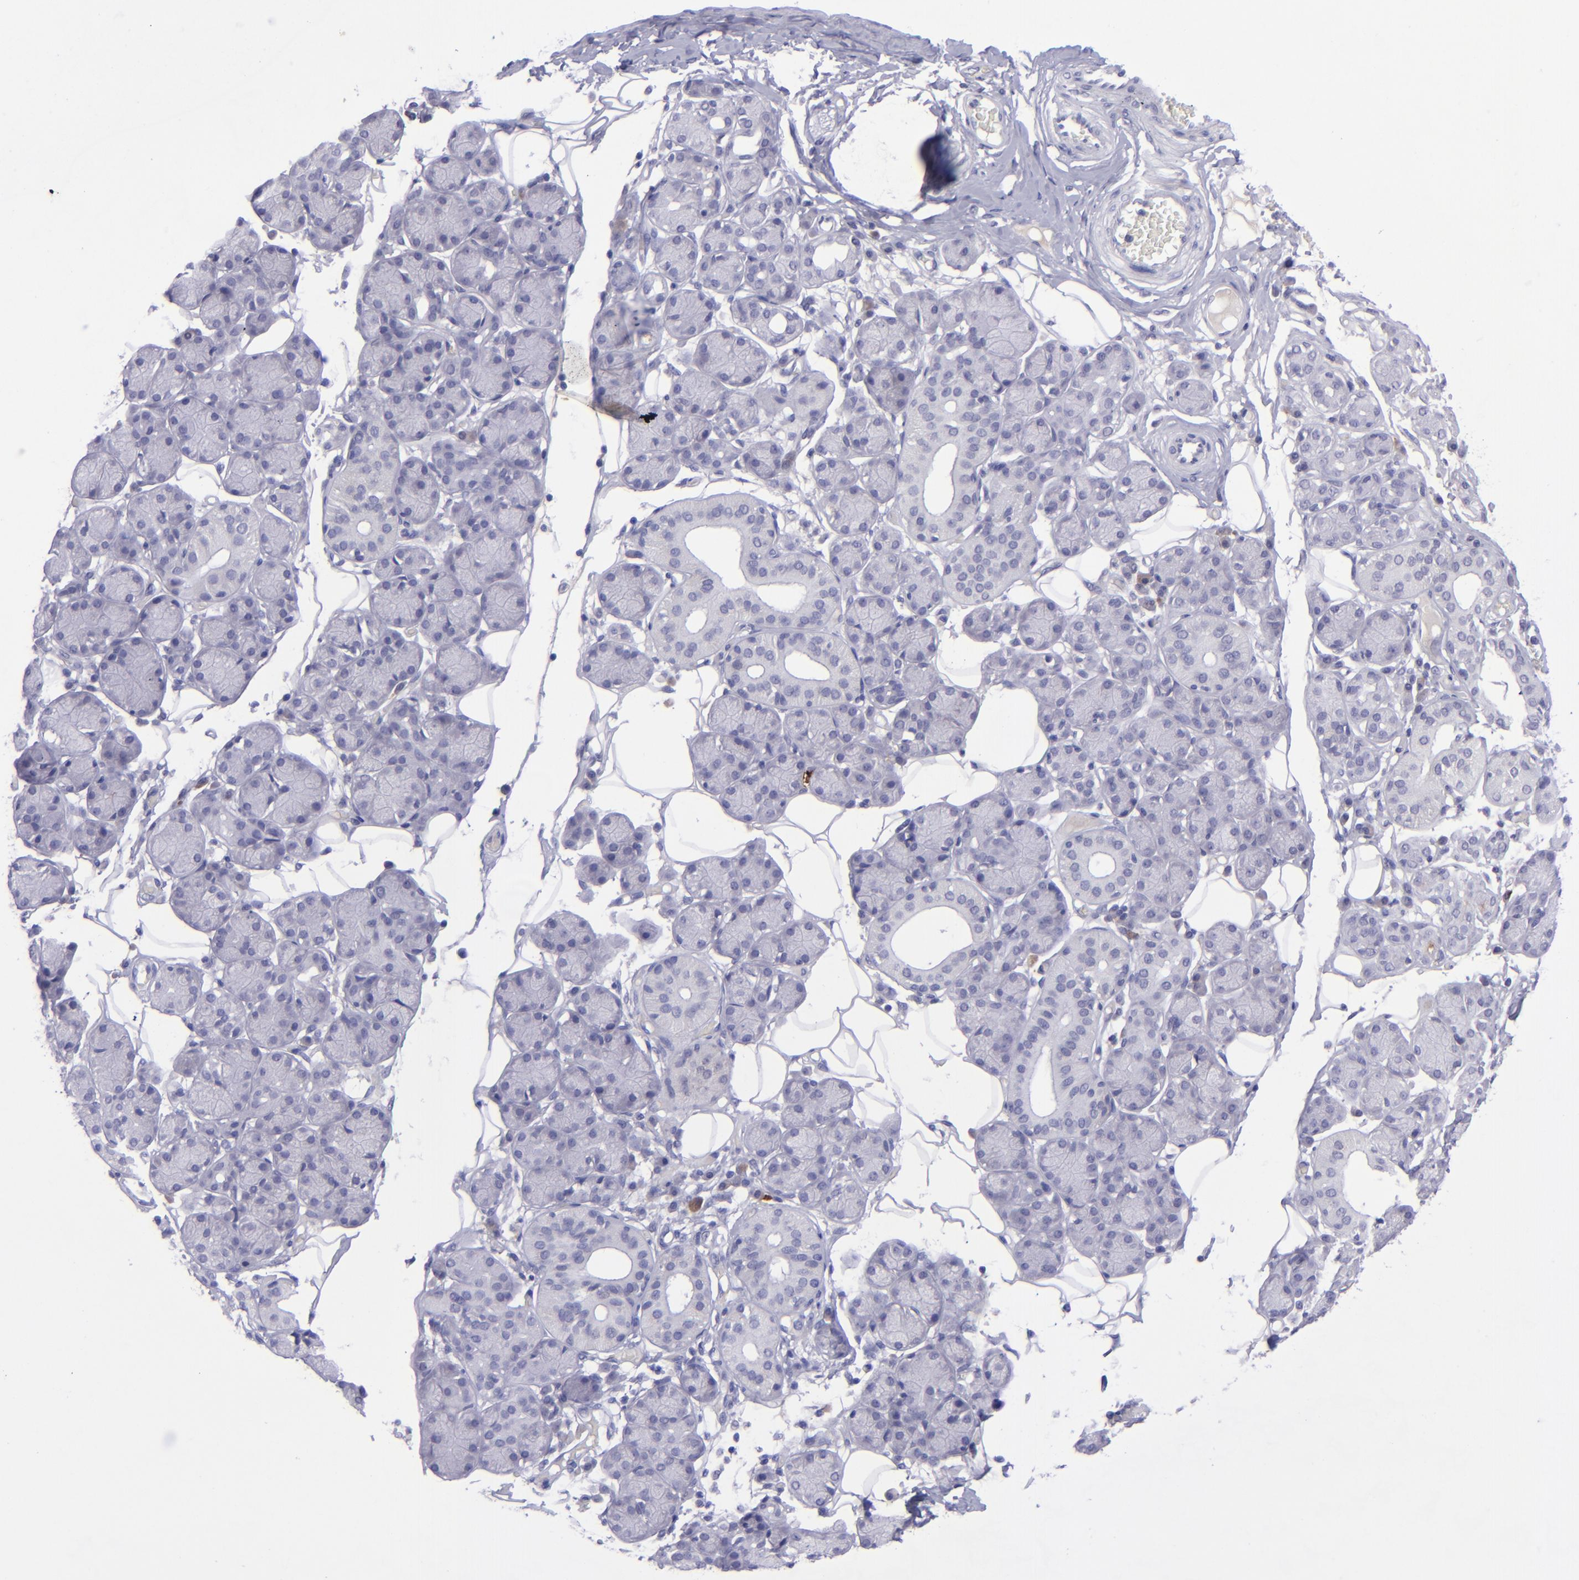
{"staining": {"intensity": "negative", "quantity": "none", "location": "none"}, "tissue": "salivary gland", "cell_type": "Glandular cells", "image_type": "normal", "snomed": [{"axis": "morphology", "description": "Normal tissue, NOS"}, {"axis": "topography", "description": "Salivary gland"}], "caption": "This is an IHC photomicrograph of benign salivary gland. There is no expression in glandular cells.", "gene": "POU2F2", "patient": {"sex": "male", "age": 54}}